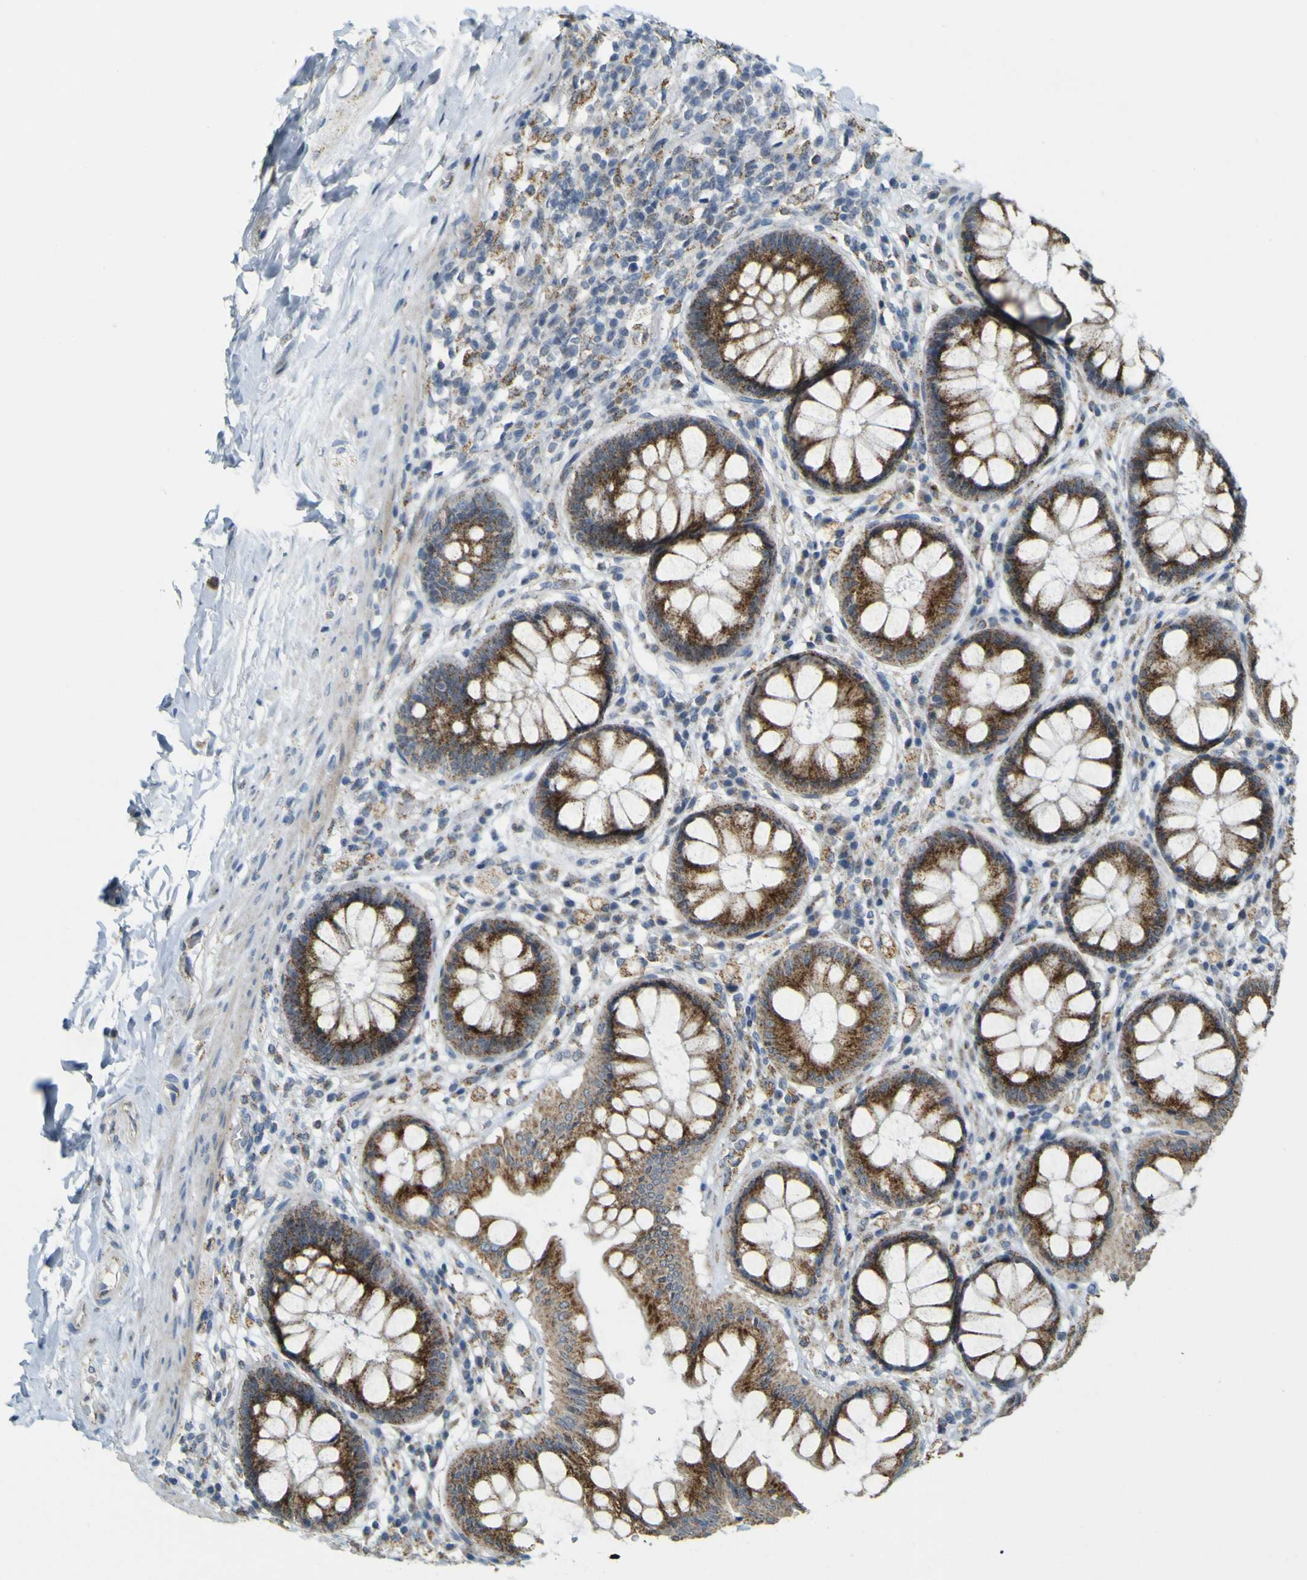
{"staining": {"intensity": "strong", "quantity": ">75%", "location": "cytoplasmic/membranous"}, "tissue": "rectum", "cell_type": "Glandular cells", "image_type": "normal", "snomed": [{"axis": "morphology", "description": "Normal tissue, NOS"}, {"axis": "topography", "description": "Rectum"}], "caption": "Glandular cells display high levels of strong cytoplasmic/membranous expression in about >75% of cells in normal human rectum.", "gene": "ACBD5", "patient": {"sex": "female", "age": 46}}